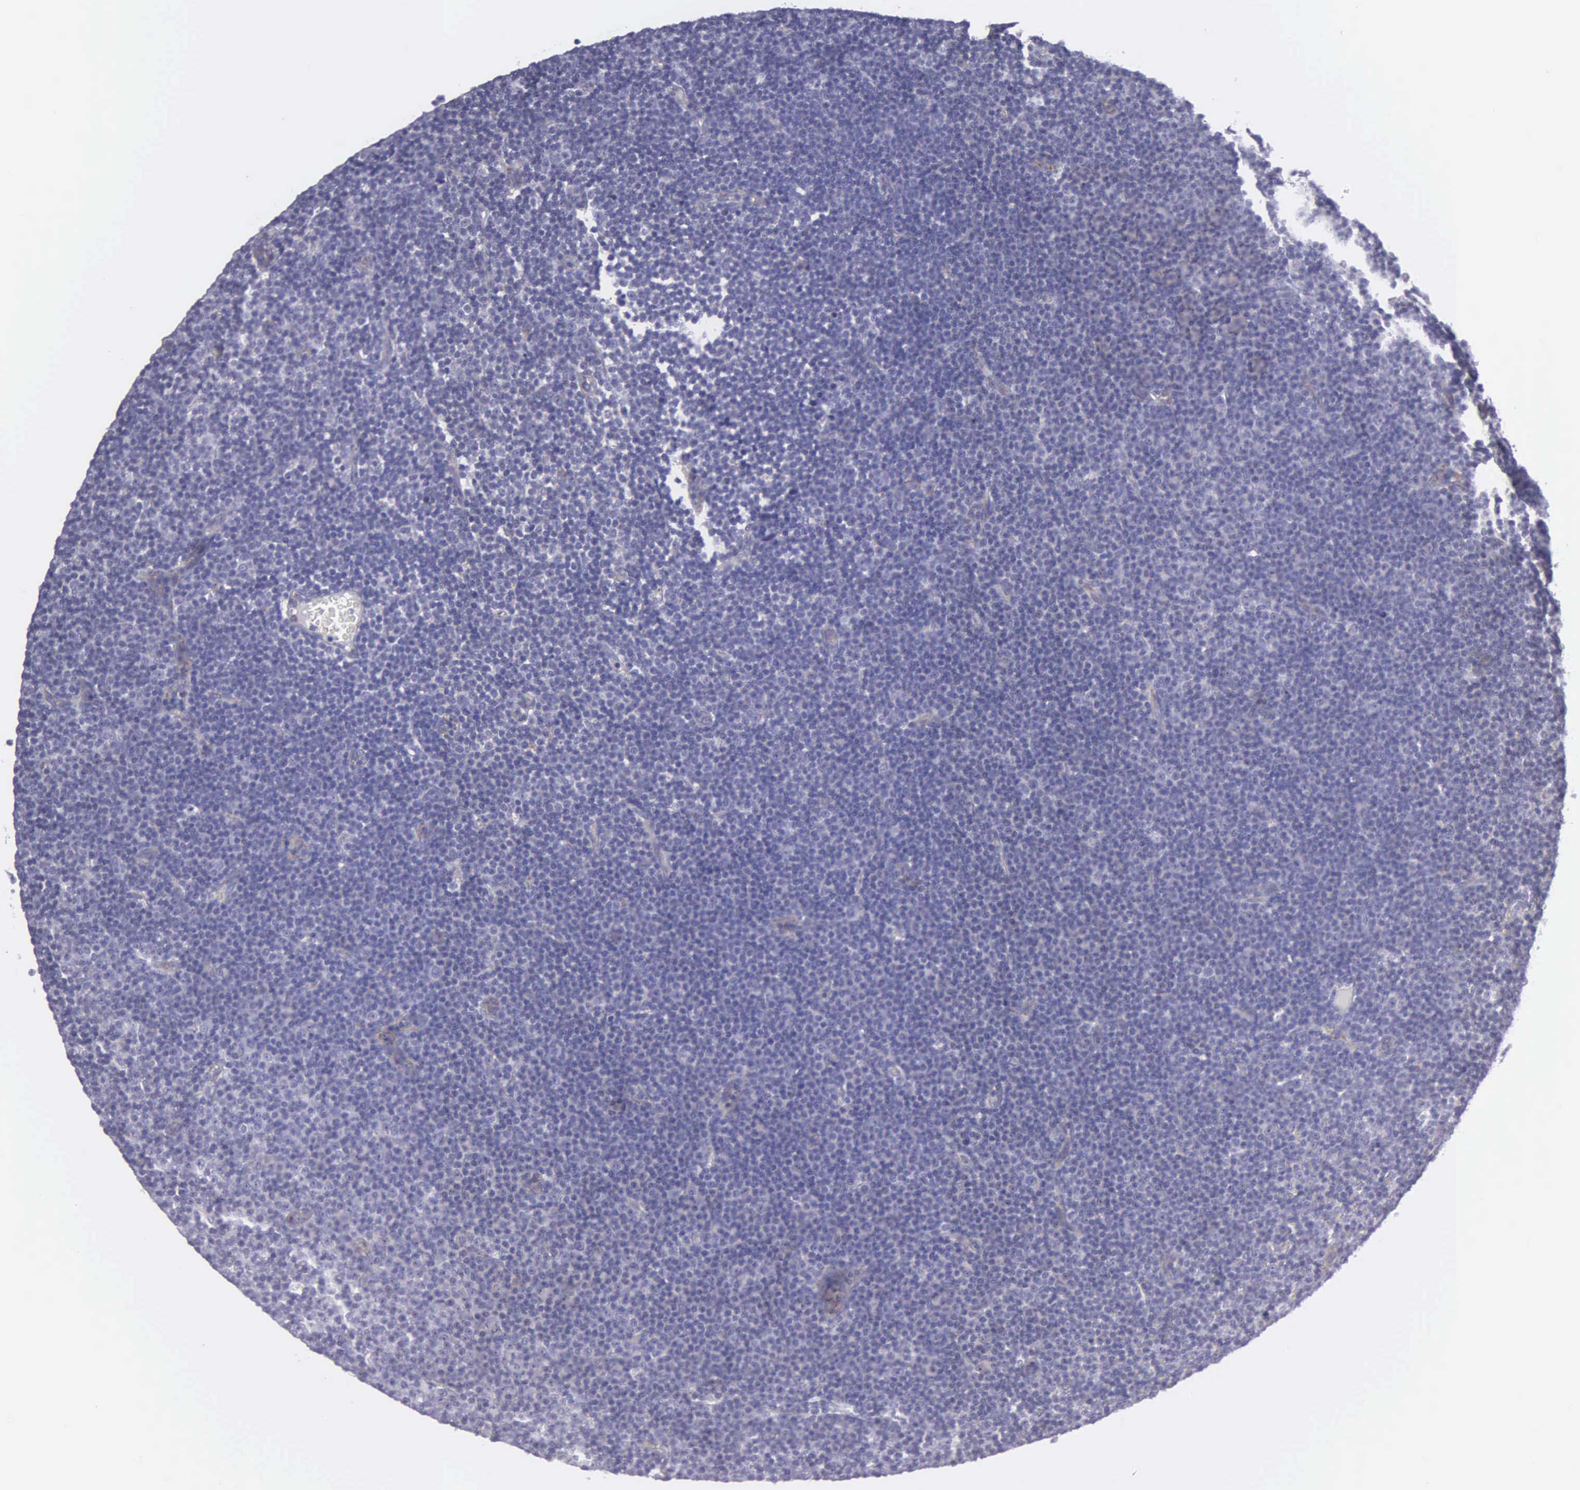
{"staining": {"intensity": "negative", "quantity": "none", "location": "none"}, "tissue": "lymphoma", "cell_type": "Tumor cells", "image_type": "cancer", "snomed": [{"axis": "morphology", "description": "Malignant lymphoma, non-Hodgkin's type, Low grade"}, {"axis": "topography", "description": "Lymph node"}], "caption": "Immunohistochemistry image of neoplastic tissue: human malignant lymphoma, non-Hodgkin's type (low-grade) stained with DAB exhibits no significant protein expression in tumor cells.", "gene": "SYNJ2BP", "patient": {"sex": "male", "age": 57}}